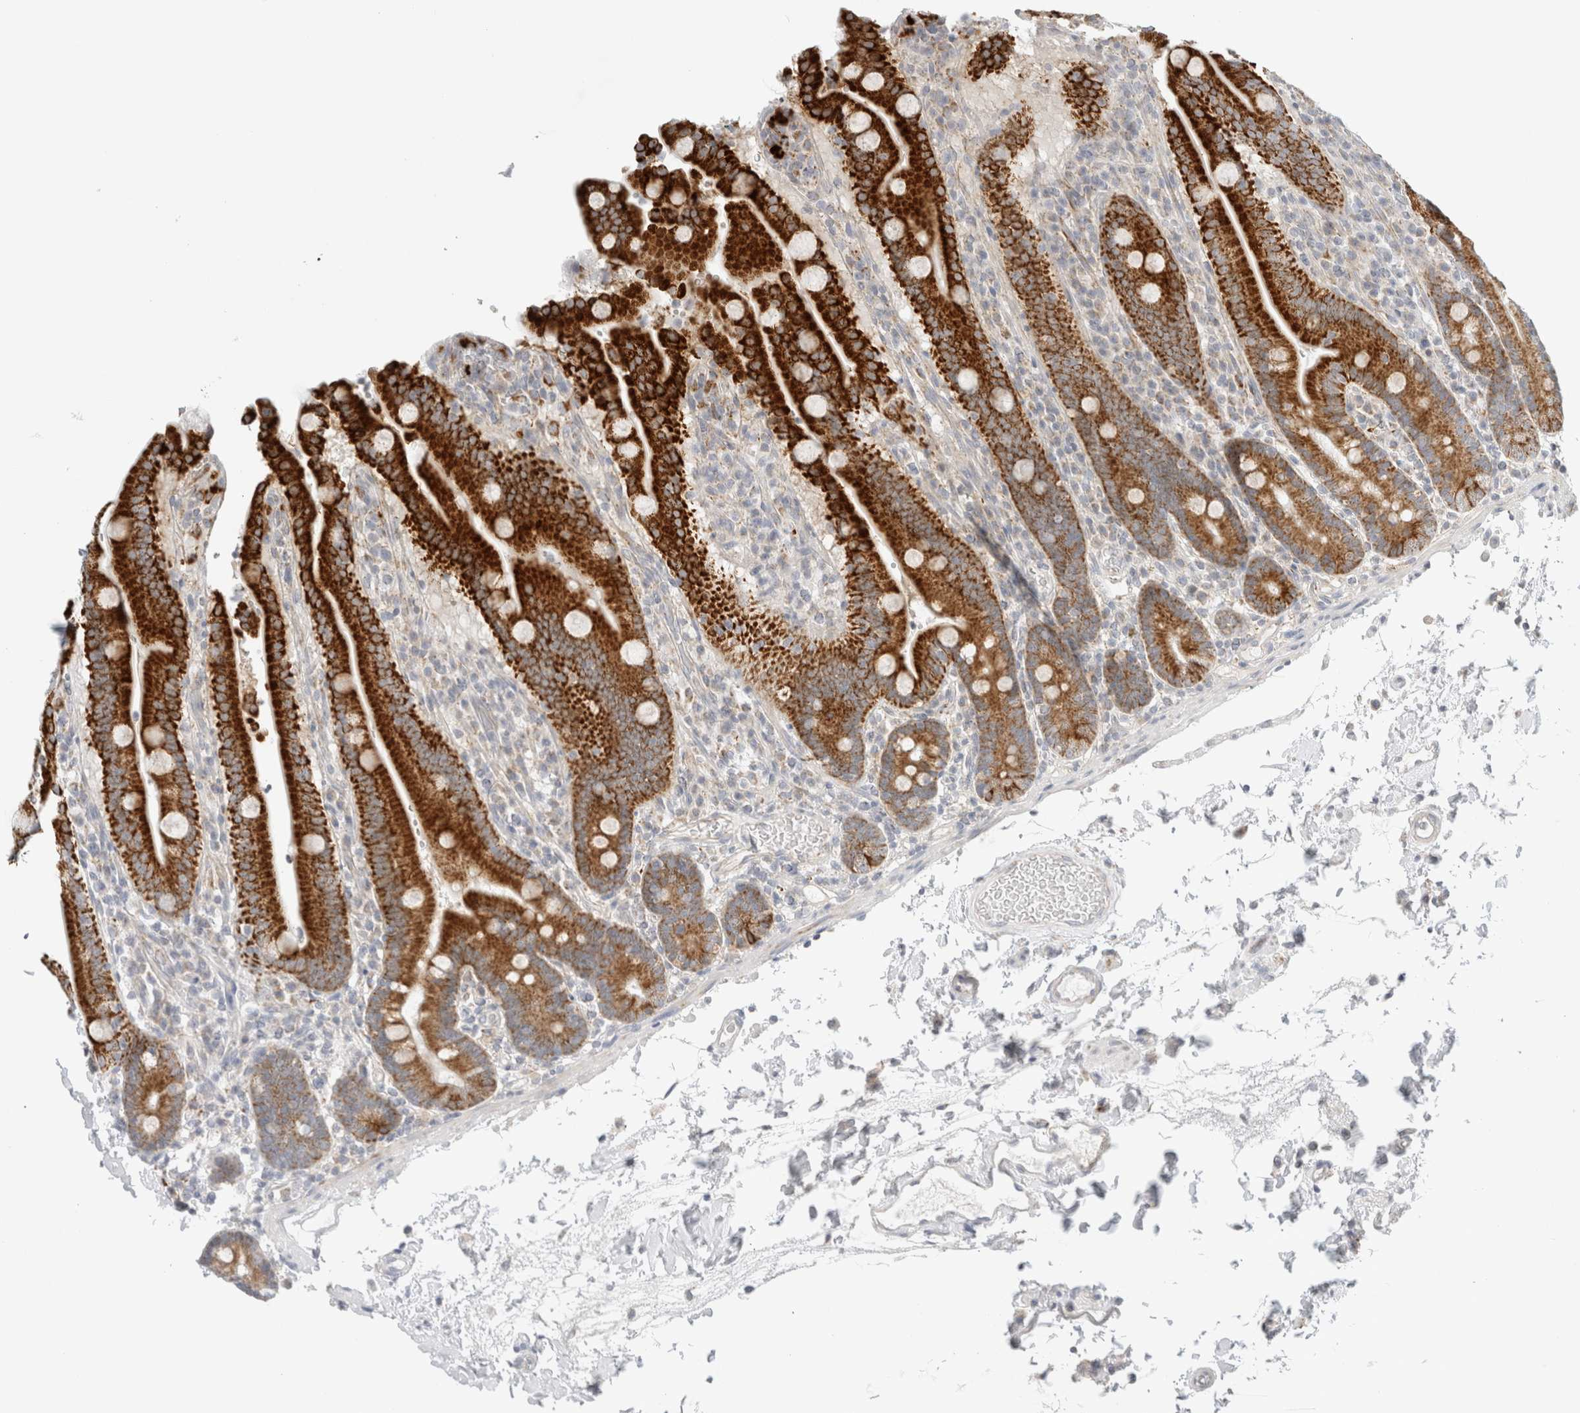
{"staining": {"intensity": "strong", "quantity": ">75%", "location": "cytoplasmic/membranous"}, "tissue": "duodenum", "cell_type": "Glandular cells", "image_type": "normal", "snomed": [{"axis": "morphology", "description": "Normal tissue, NOS"}, {"axis": "topography", "description": "Small intestine, NOS"}], "caption": "Benign duodenum exhibits strong cytoplasmic/membranous expression in approximately >75% of glandular cells, visualized by immunohistochemistry.", "gene": "FAHD1", "patient": {"sex": "female", "age": 71}}